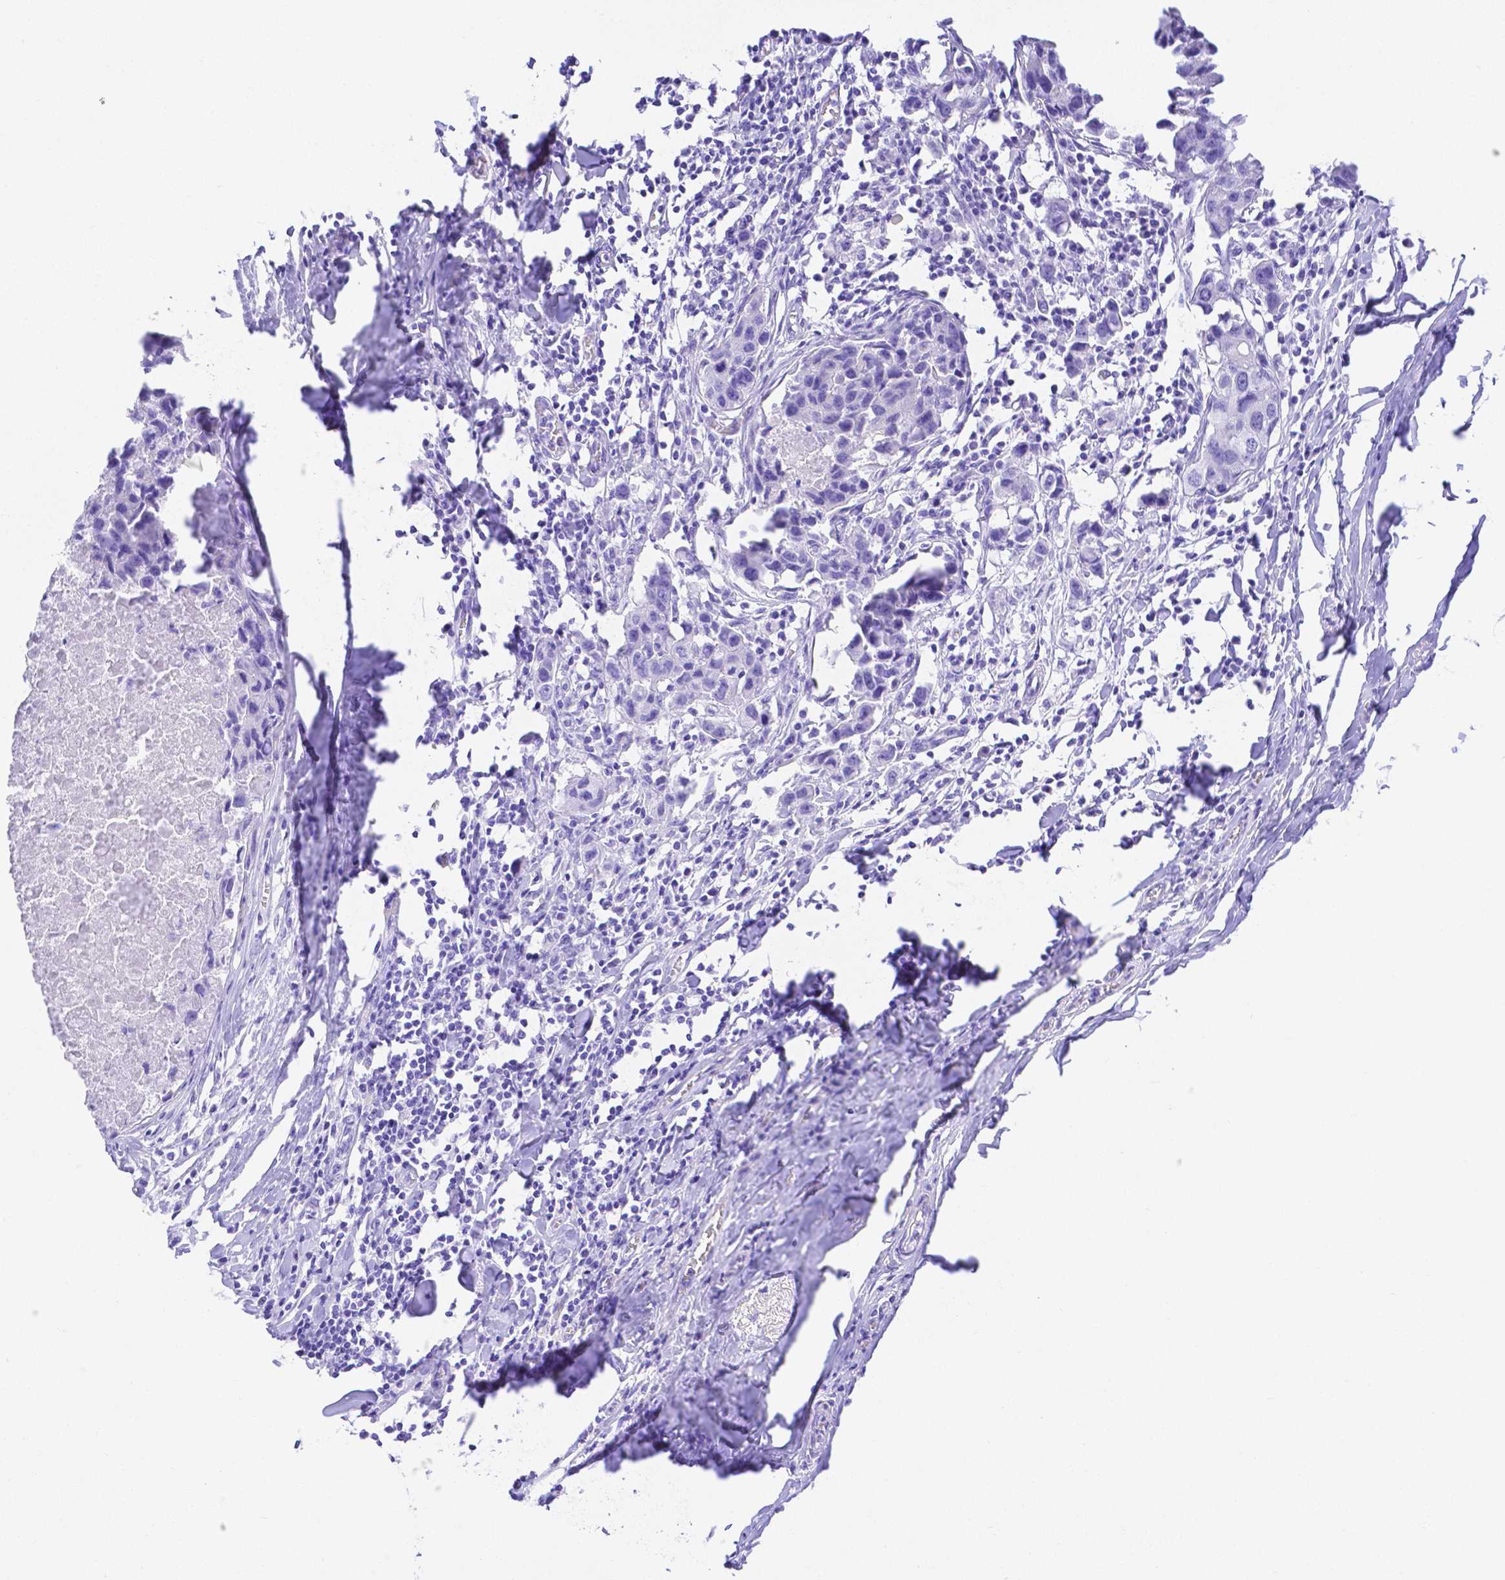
{"staining": {"intensity": "negative", "quantity": "none", "location": "none"}, "tissue": "breast cancer", "cell_type": "Tumor cells", "image_type": "cancer", "snomed": [{"axis": "morphology", "description": "Duct carcinoma"}, {"axis": "topography", "description": "Breast"}], "caption": "Tumor cells are negative for brown protein staining in breast cancer. (DAB (3,3'-diaminobenzidine) immunohistochemistry, high magnification).", "gene": "SMR3A", "patient": {"sex": "female", "age": 27}}